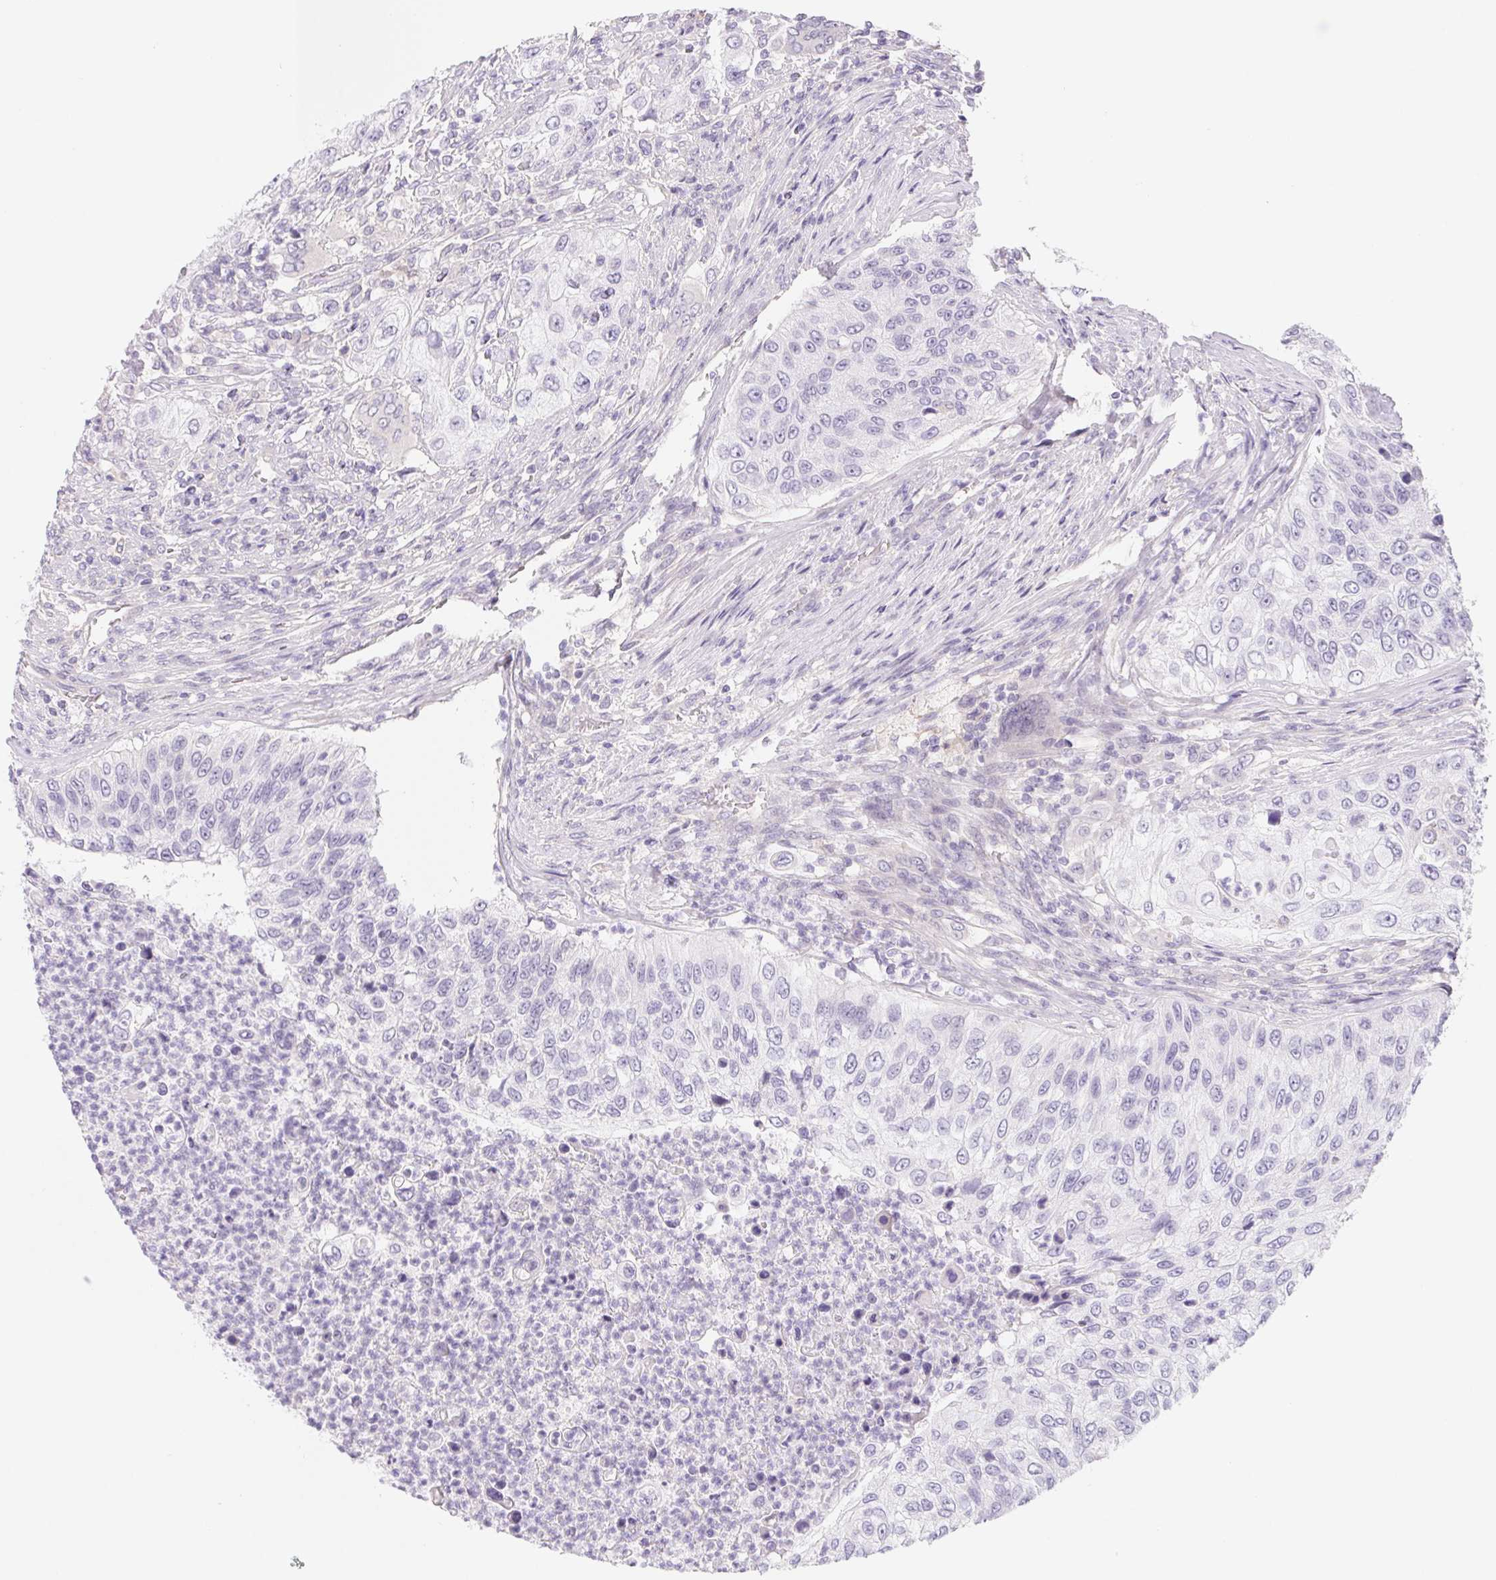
{"staining": {"intensity": "negative", "quantity": "none", "location": "none"}, "tissue": "urothelial cancer", "cell_type": "Tumor cells", "image_type": "cancer", "snomed": [{"axis": "morphology", "description": "Urothelial carcinoma, High grade"}, {"axis": "topography", "description": "Urinary bladder"}], "caption": "Immunohistochemical staining of human urothelial cancer reveals no significant positivity in tumor cells.", "gene": "CTNND2", "patient": {"sex": "female", "age": 60}}